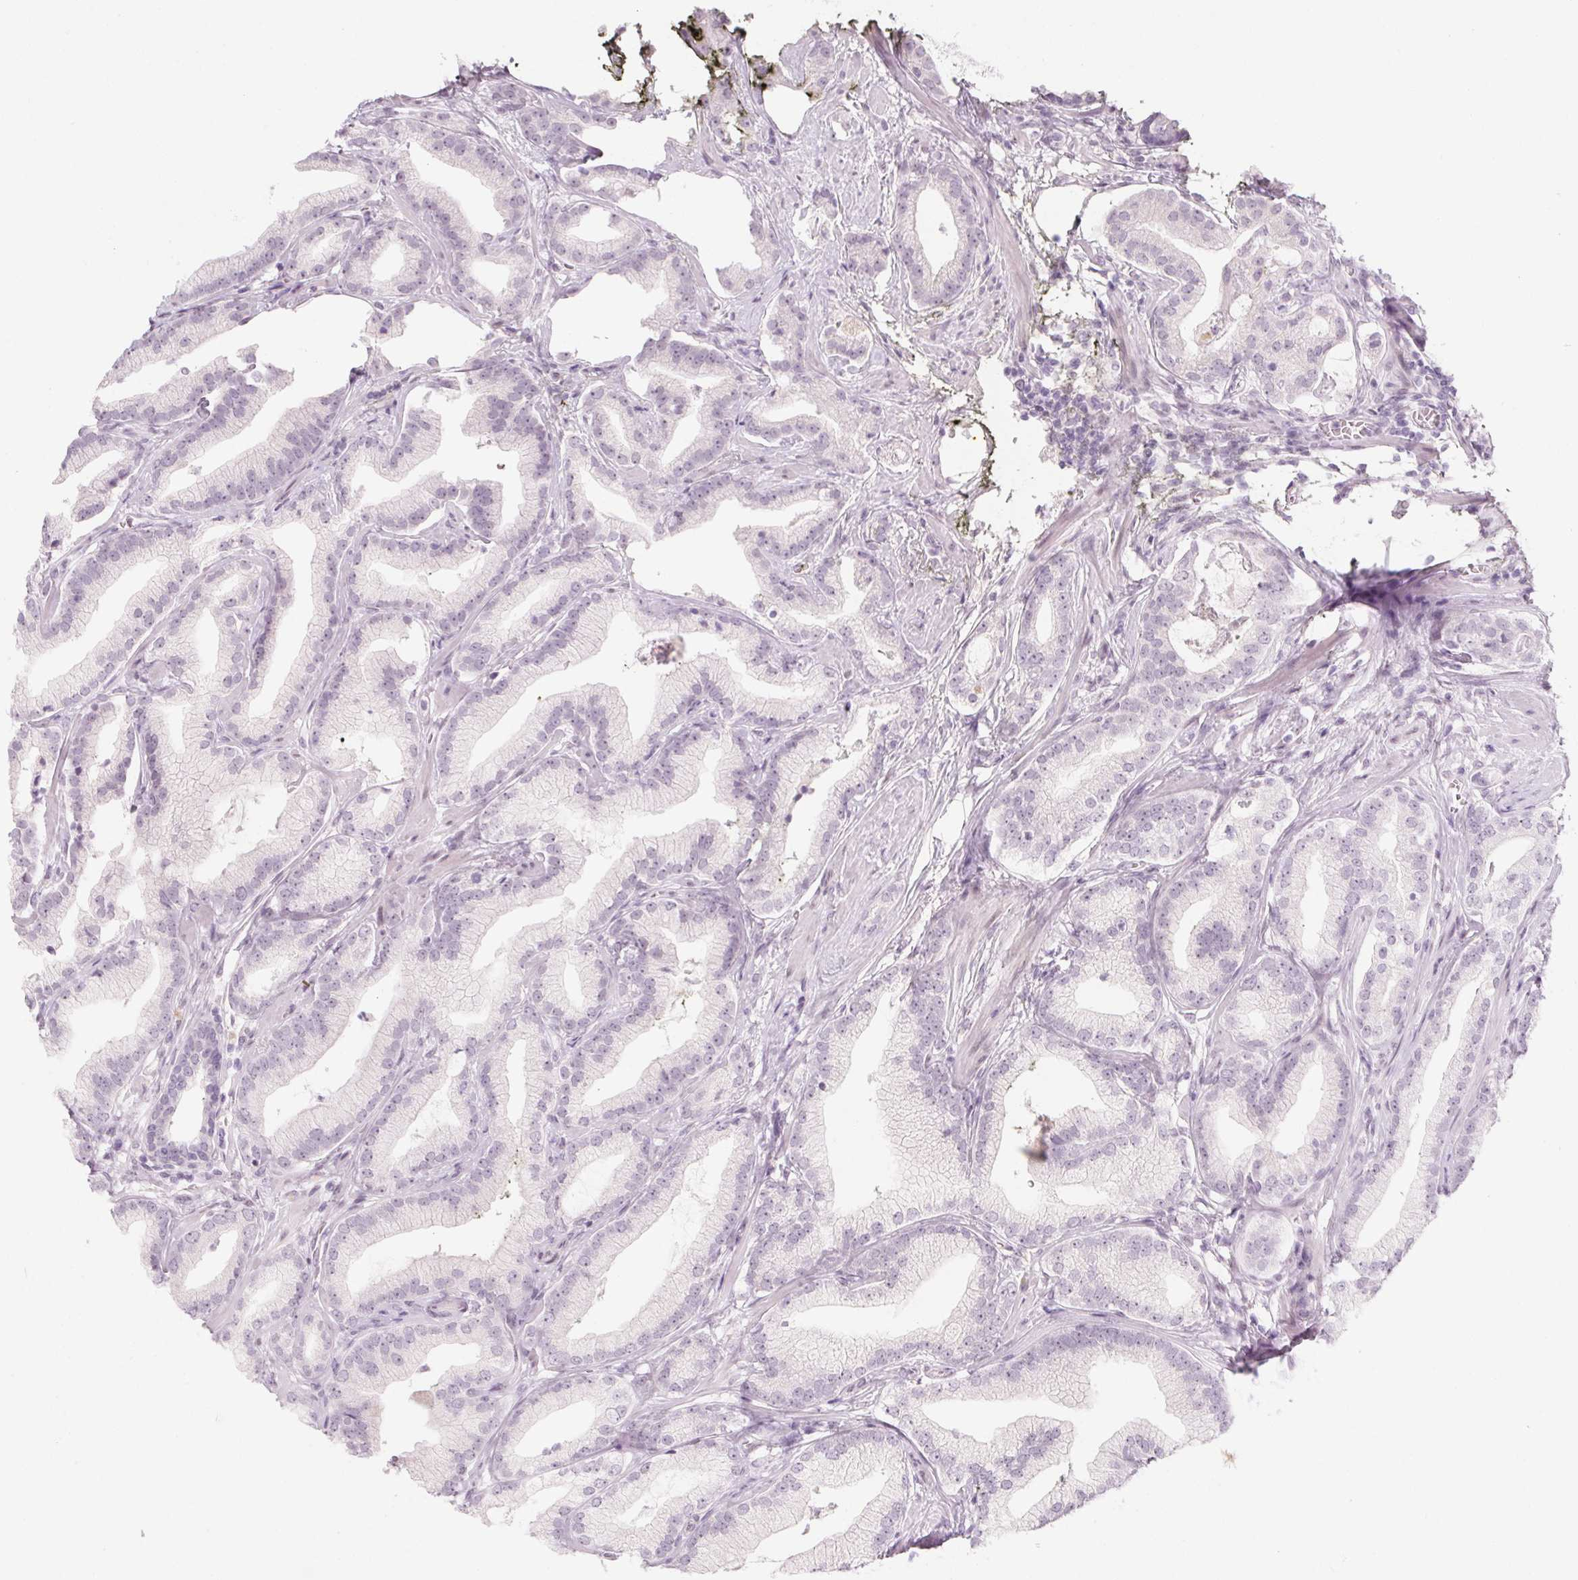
{"staining": {"intensity": "negative", "quantity": "none", "location": "none"}, "tissue": "prostate cancer", "cell_type": "Tumor cells", "image_type": "cancer", "snomed": [{"axis": "morphology", "description": "Adenocarcinoma, Low grade"}, {"axis": "topography", "description": "Prostate"}], "caption": "Immunohistochemistry micrograph of human low-grade adenocarcinoma (prostate) stained for a protein (brown), which shows no staining in tumor cells. The staining was performed using DAB (3,3'-diaminobenzidine) to visualize the protein expression in brown, while the nuclei were stained in blue with hematoxylin (Magnification: 20x).", "gene": "KCNQ2", "patient": {"sex": "male", "age": 62}}